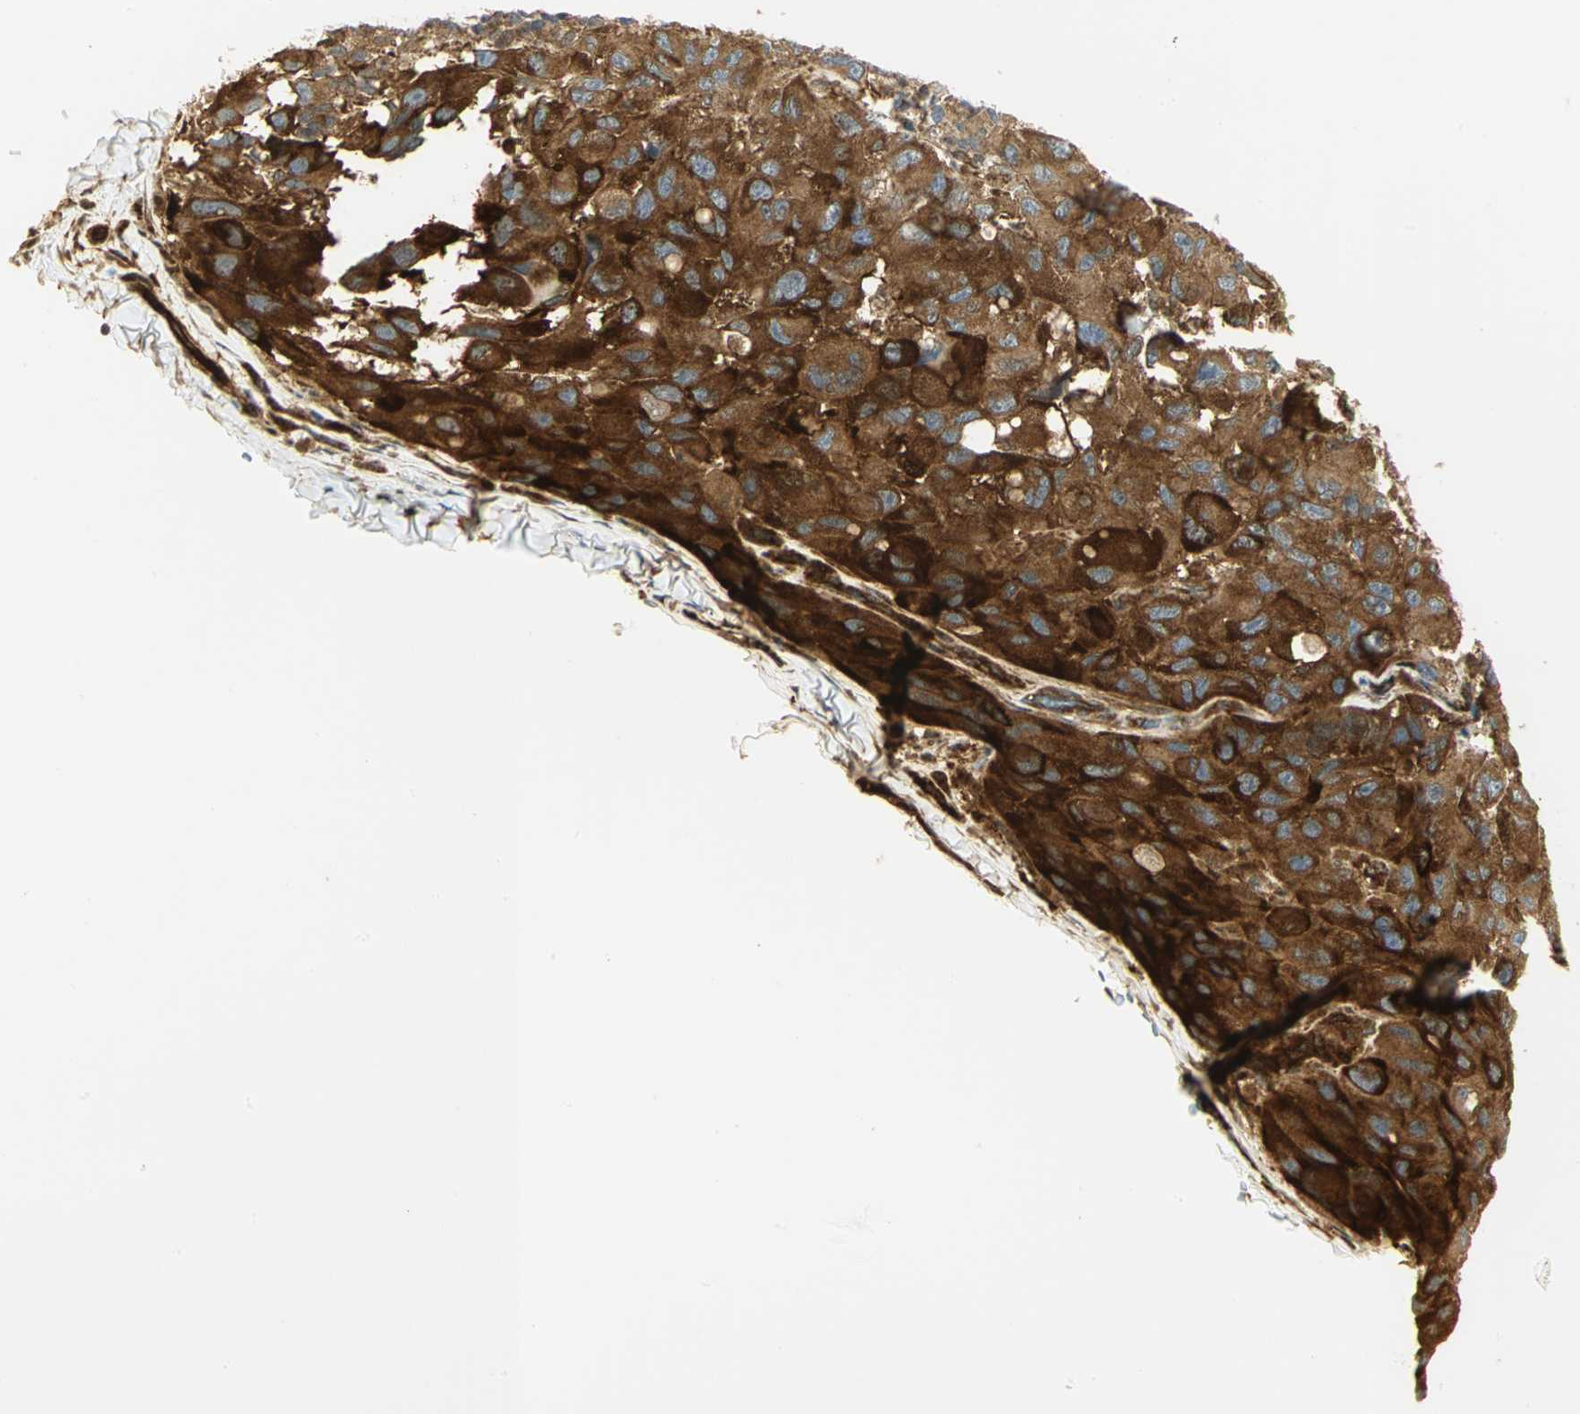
{"staining": {"intensity": "strong", "quantity": ">75%", "location": "cytoplasmic/membranous"}, "tissue": "melanoma", "cell_type": "Tumor cells", "image_type": "cancer", "snomed": [{"axis": "morphology", "description": "Malignant melanoma, NOS"}, {"axis": "topography", "description": "Skin"}], "caption": "Immunohistochemistry (IHC) (DAB) staining of human malignant melanoma shows strong cytoplasmic/membranous protein positivity in about >75% of tumor cells.", "gene": "EEA1", "patient": {"sex": "female", "age": 73}}